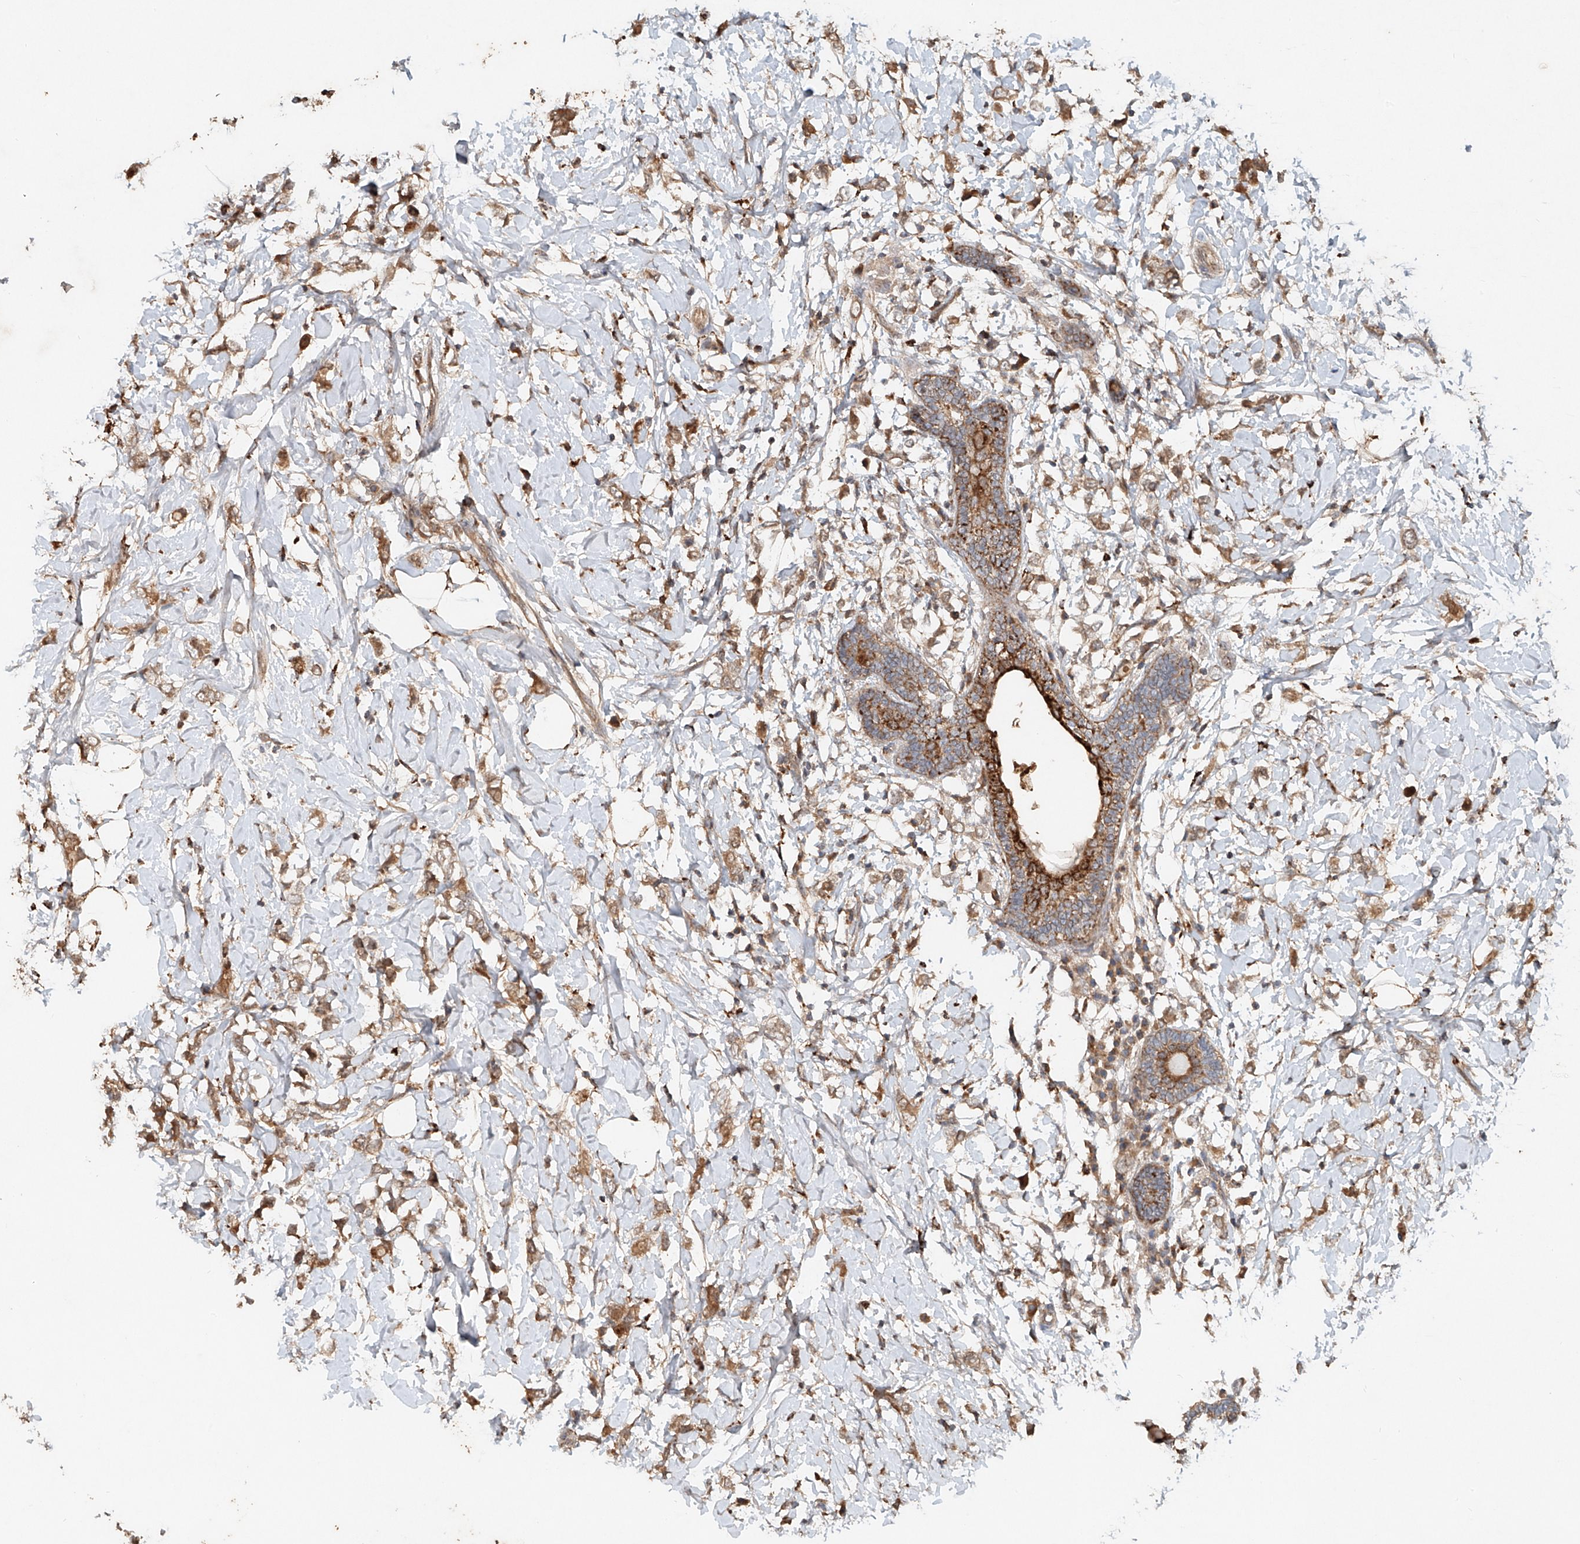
{"staining": {"intensity": "moderate", "quantity": ">75%", "location": "cytoplasmic/membranous"}, "tissue": "breast cancer", "cell_type": "Tumor cells", "image_type": "cancer", "snomed": [{"axis": "morphology", "description": "Normal tissue, NOS"}, {"axis": "morphology", "description": "Lobular carcinoma"}, {"axis": "topography", "description": "Breast"}], "caption": "A brown stain labels moderate cytoplasmic/membranous expression of a protein in breast lobular carcinoma tumor cells.", "gene": "IER5", "patient": {"sex": "female", "age": 47}}